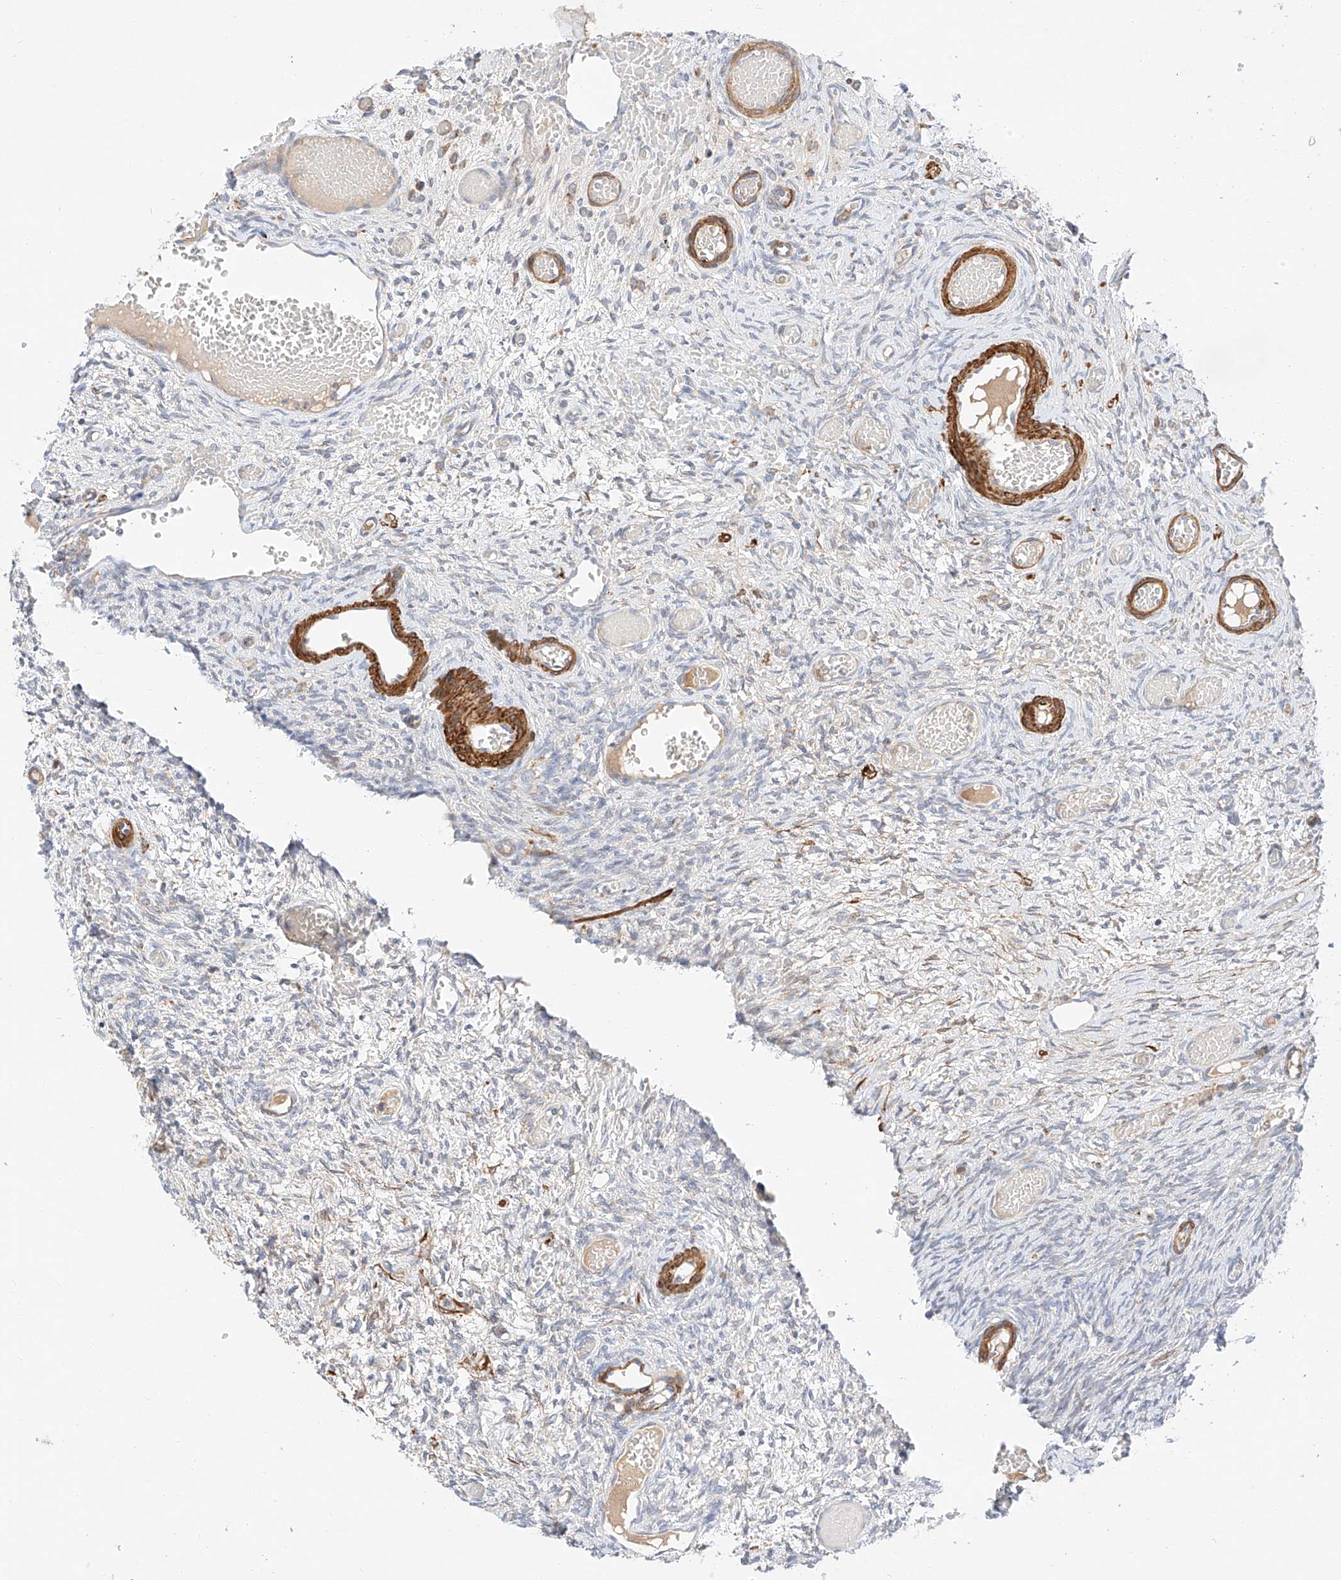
{"staining": {"intensity": "negative", "quantity": "none", "location": "none"}, "tissue": "ovary", "cell_type": "Ovarian stroma cells", "image_type": "normal", "snomed": [{"axis": "morphology", "description": "Adenocarcinoma, NOS"}, {"axis": "topography", "description": "Endometrium"}], "caption": "High magnification brightfield microscopy of benign ovary stained with DAB (brown) and counterstained with hematoxylin (blue): ovarian stroma cells show no significant staining. The staining is performed using DAB brown chromogen with nuclei counter-stained in using hematoxylin.", "gene": "C6orf118", "patient": {"sex": "female", "age": 32}}